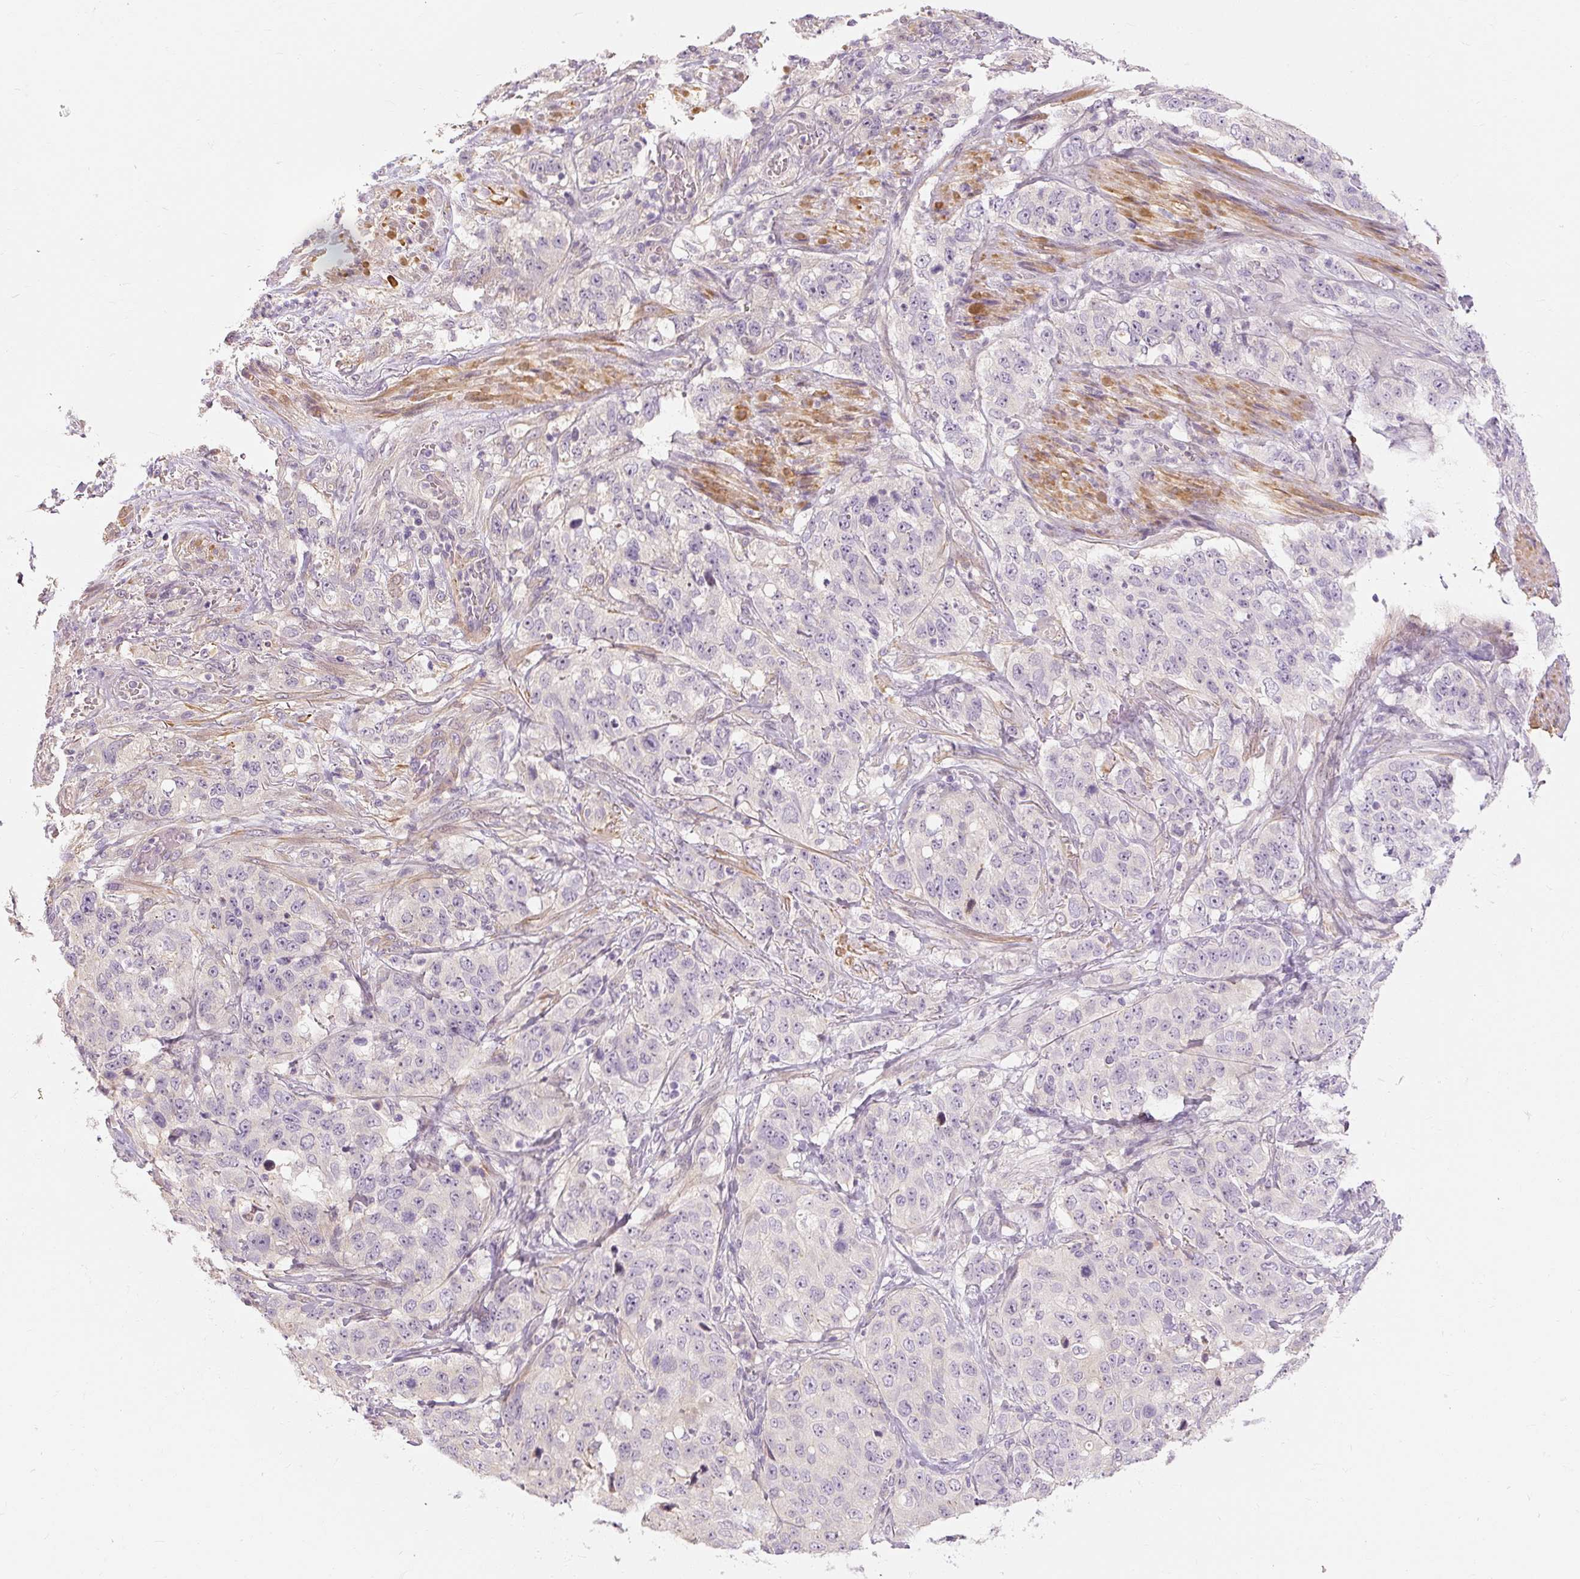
{"staining": {"intensity": "negative", "quantity": "none", "location": "none"}, "tissue": "stomach cancer", "cell_type": "Tumor cells", "image_type": "cancer", "snomed": [{"axis": "morphology", "description": "Adenocarcinoma, NOS"}, {"axis": "topography", "description": "Stomach"}], "caption": "Immunohistochemical staining of stomach adenocarcinoma exhibits no significant positivity in tumor cells.", "gene": "CAPN3", "patient": {"sex": "male", "age": 48}}